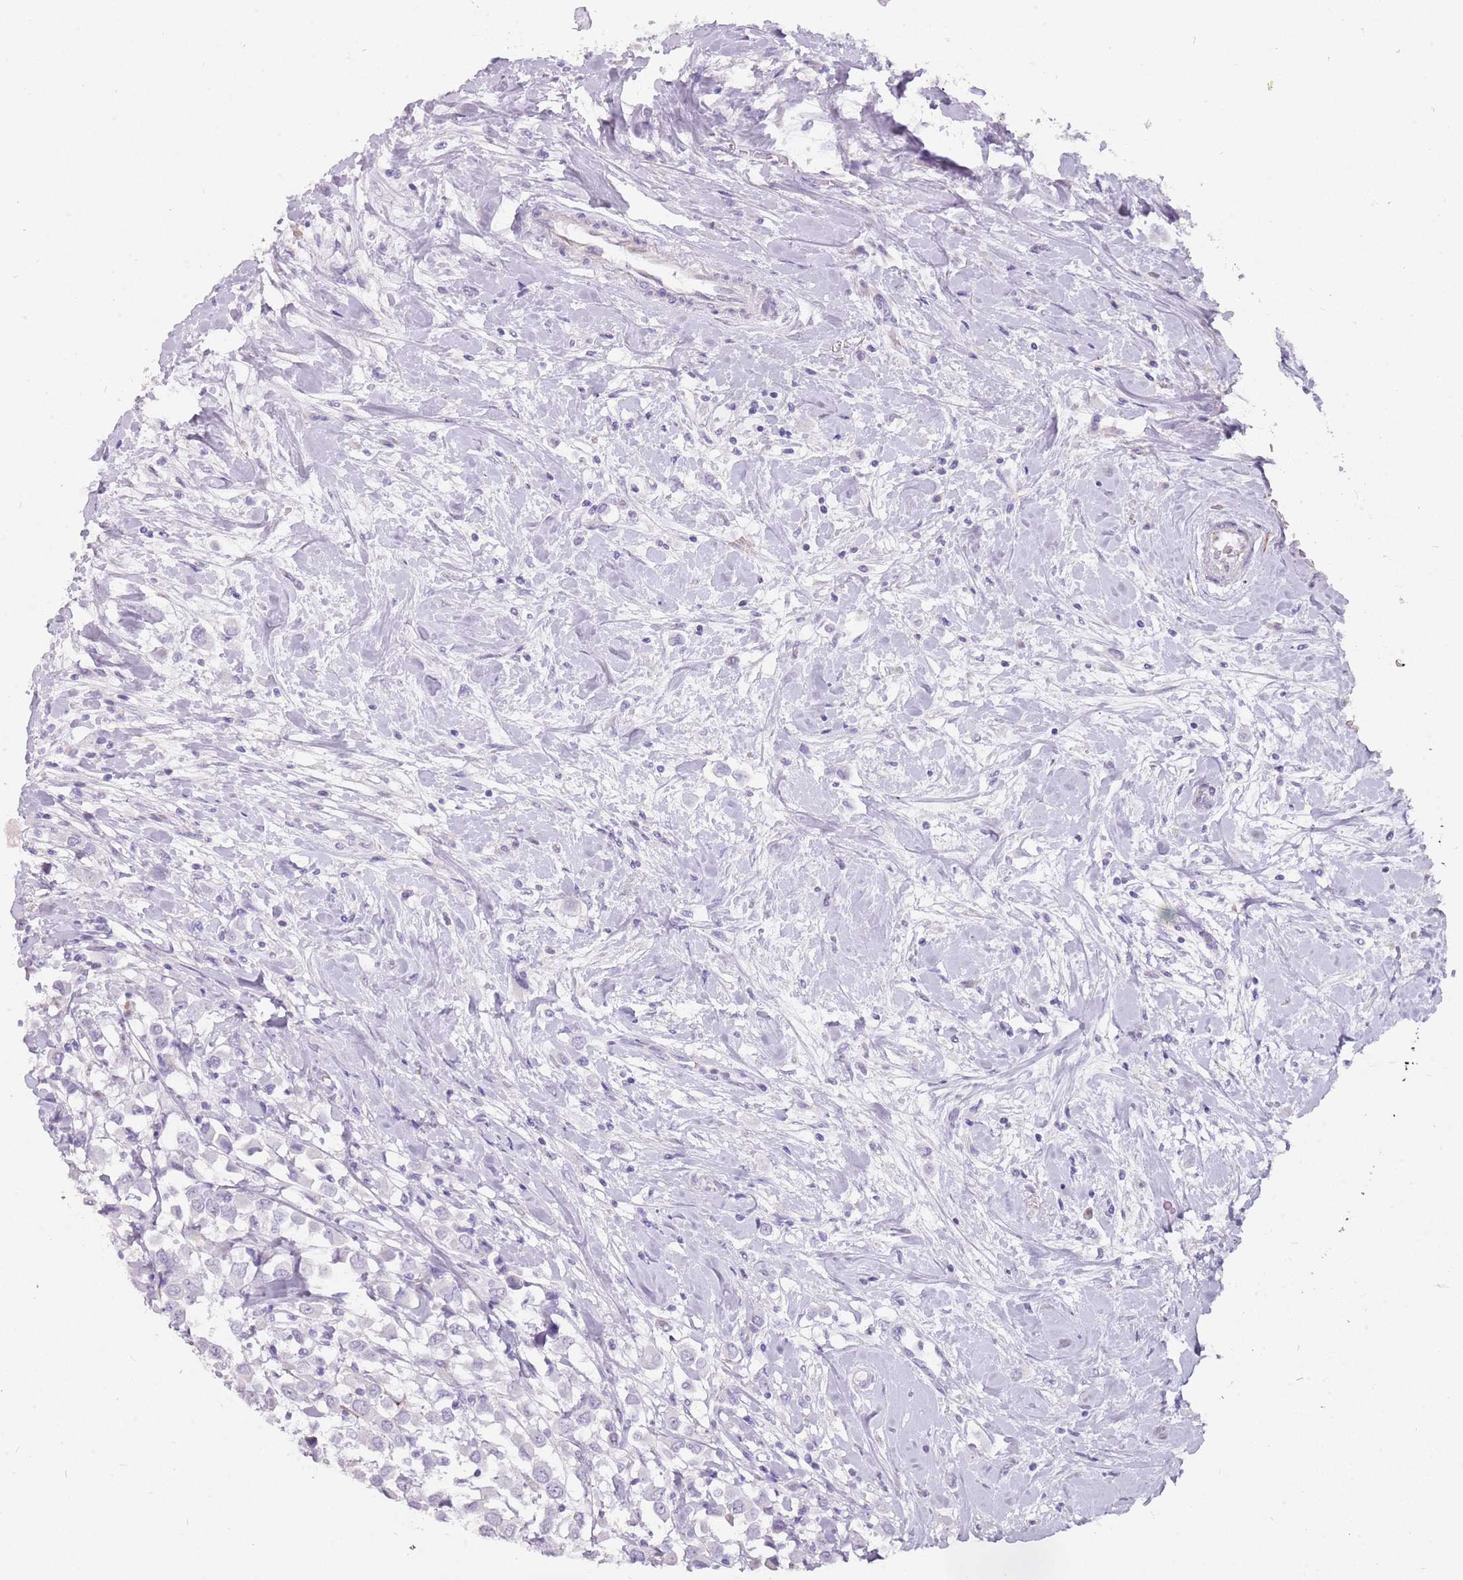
{"staining": {"intensity": "negative", "quantity": "none", "location": "none"}, "tissue": "breast cancer", "cell_type": "Tumor cells", "image_type": "cancer", "snomed": [{"axis": "morphology", "description": "Duct carcinoma"}, {"axis": "topography", "description": "Breast"}], "caption": "An IHC histopathology image of invasive ductal carcinoma (breast) is shown. There is no staining in tumor cells of invasive ductal carcinoma (breast).", "gene": "DDX4", "patient": {"sex": "female", "age": 61}}